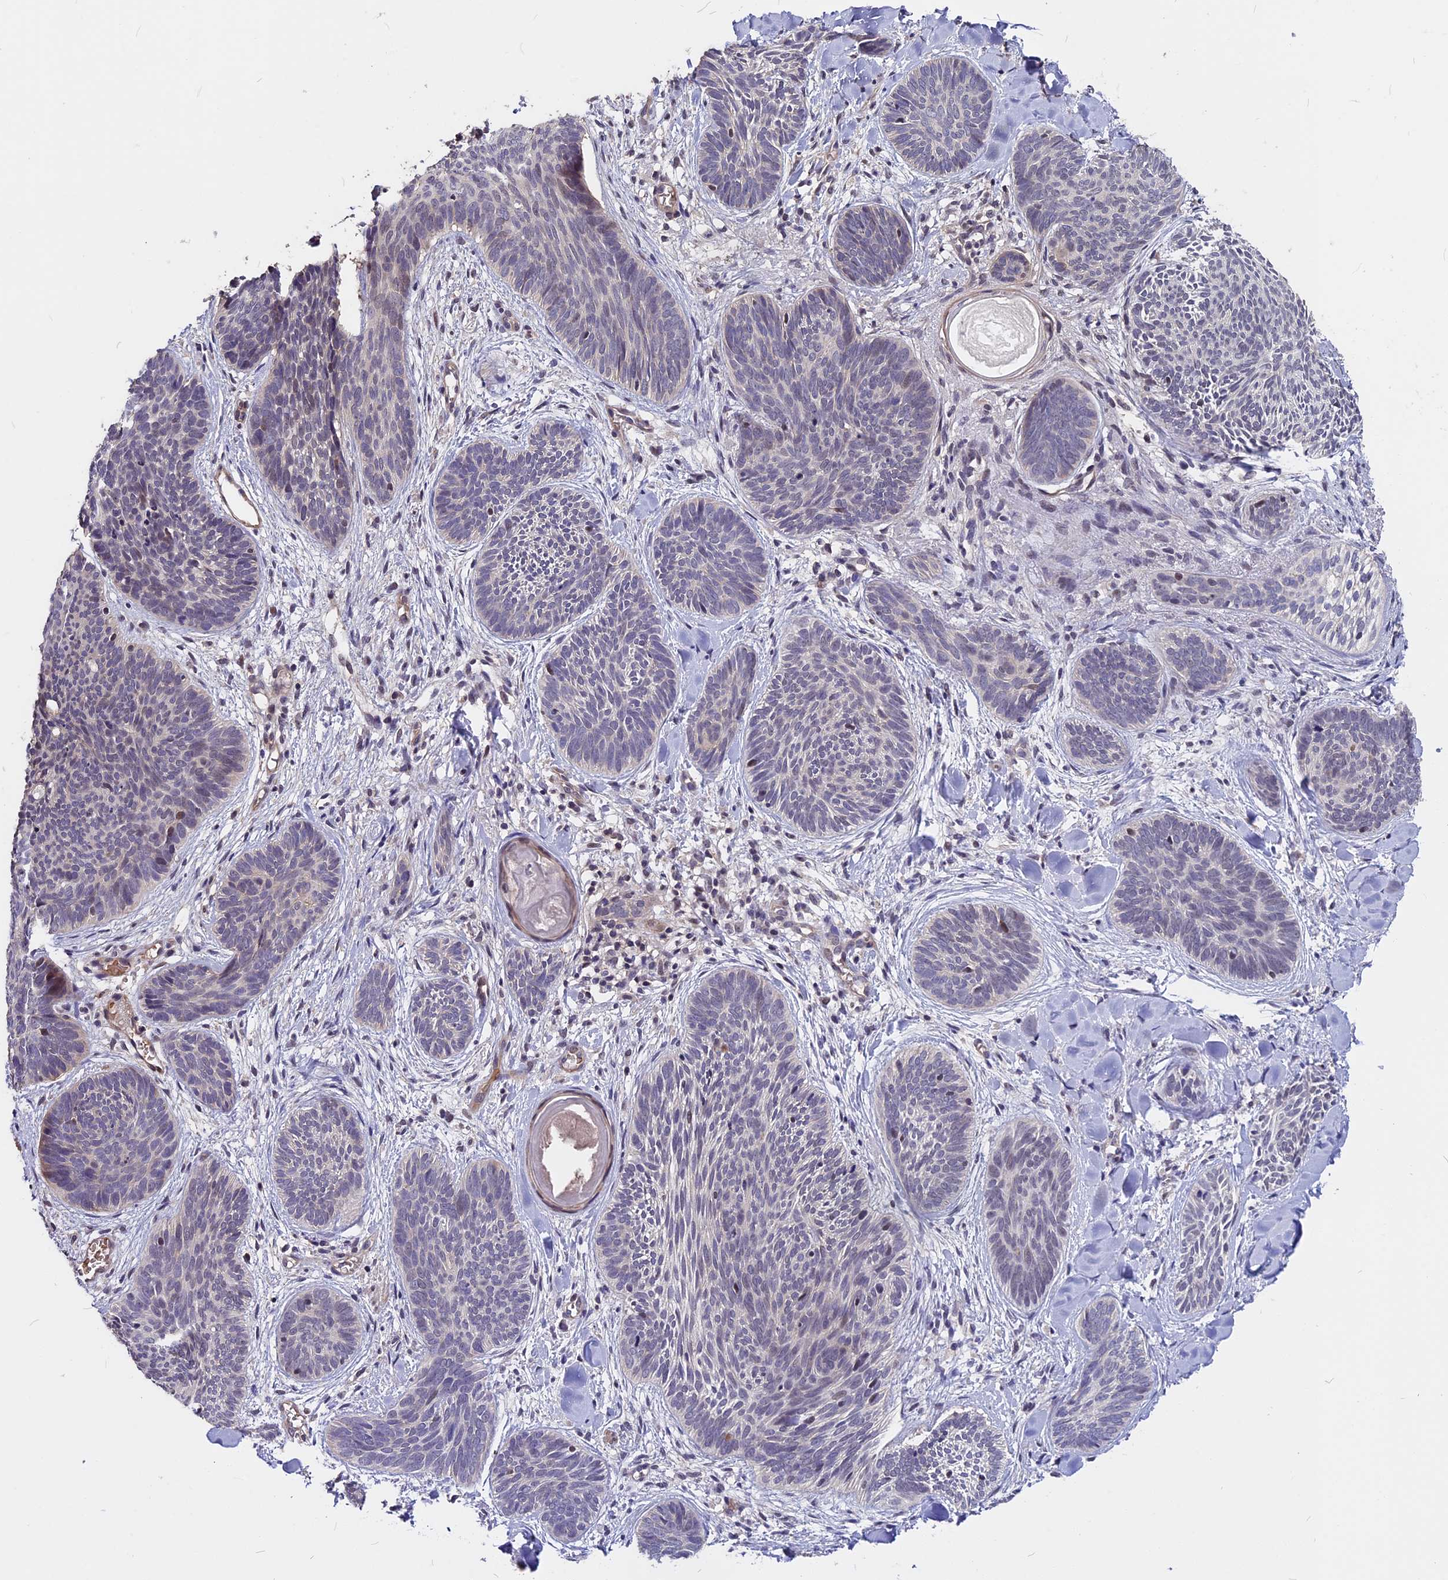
{"staining": {"intensity": "negative", "quantity": "none", "location": "none"}, "tissue": "skin cancer", "cell_type": "Tumor cells", "image_type": "cancer", "snomed": [{"axis": "morphology", "description": "Basal cell carcinoma"}, {"axis": "topography", "description": "Skin"}], "caption": "Immunohistochemical staining of human basal cell carcinoma (skin) reveals no significant staining in tumor cells.", "gene": "ZC3H10", "patient": {"sex": "female", "age": 81}}